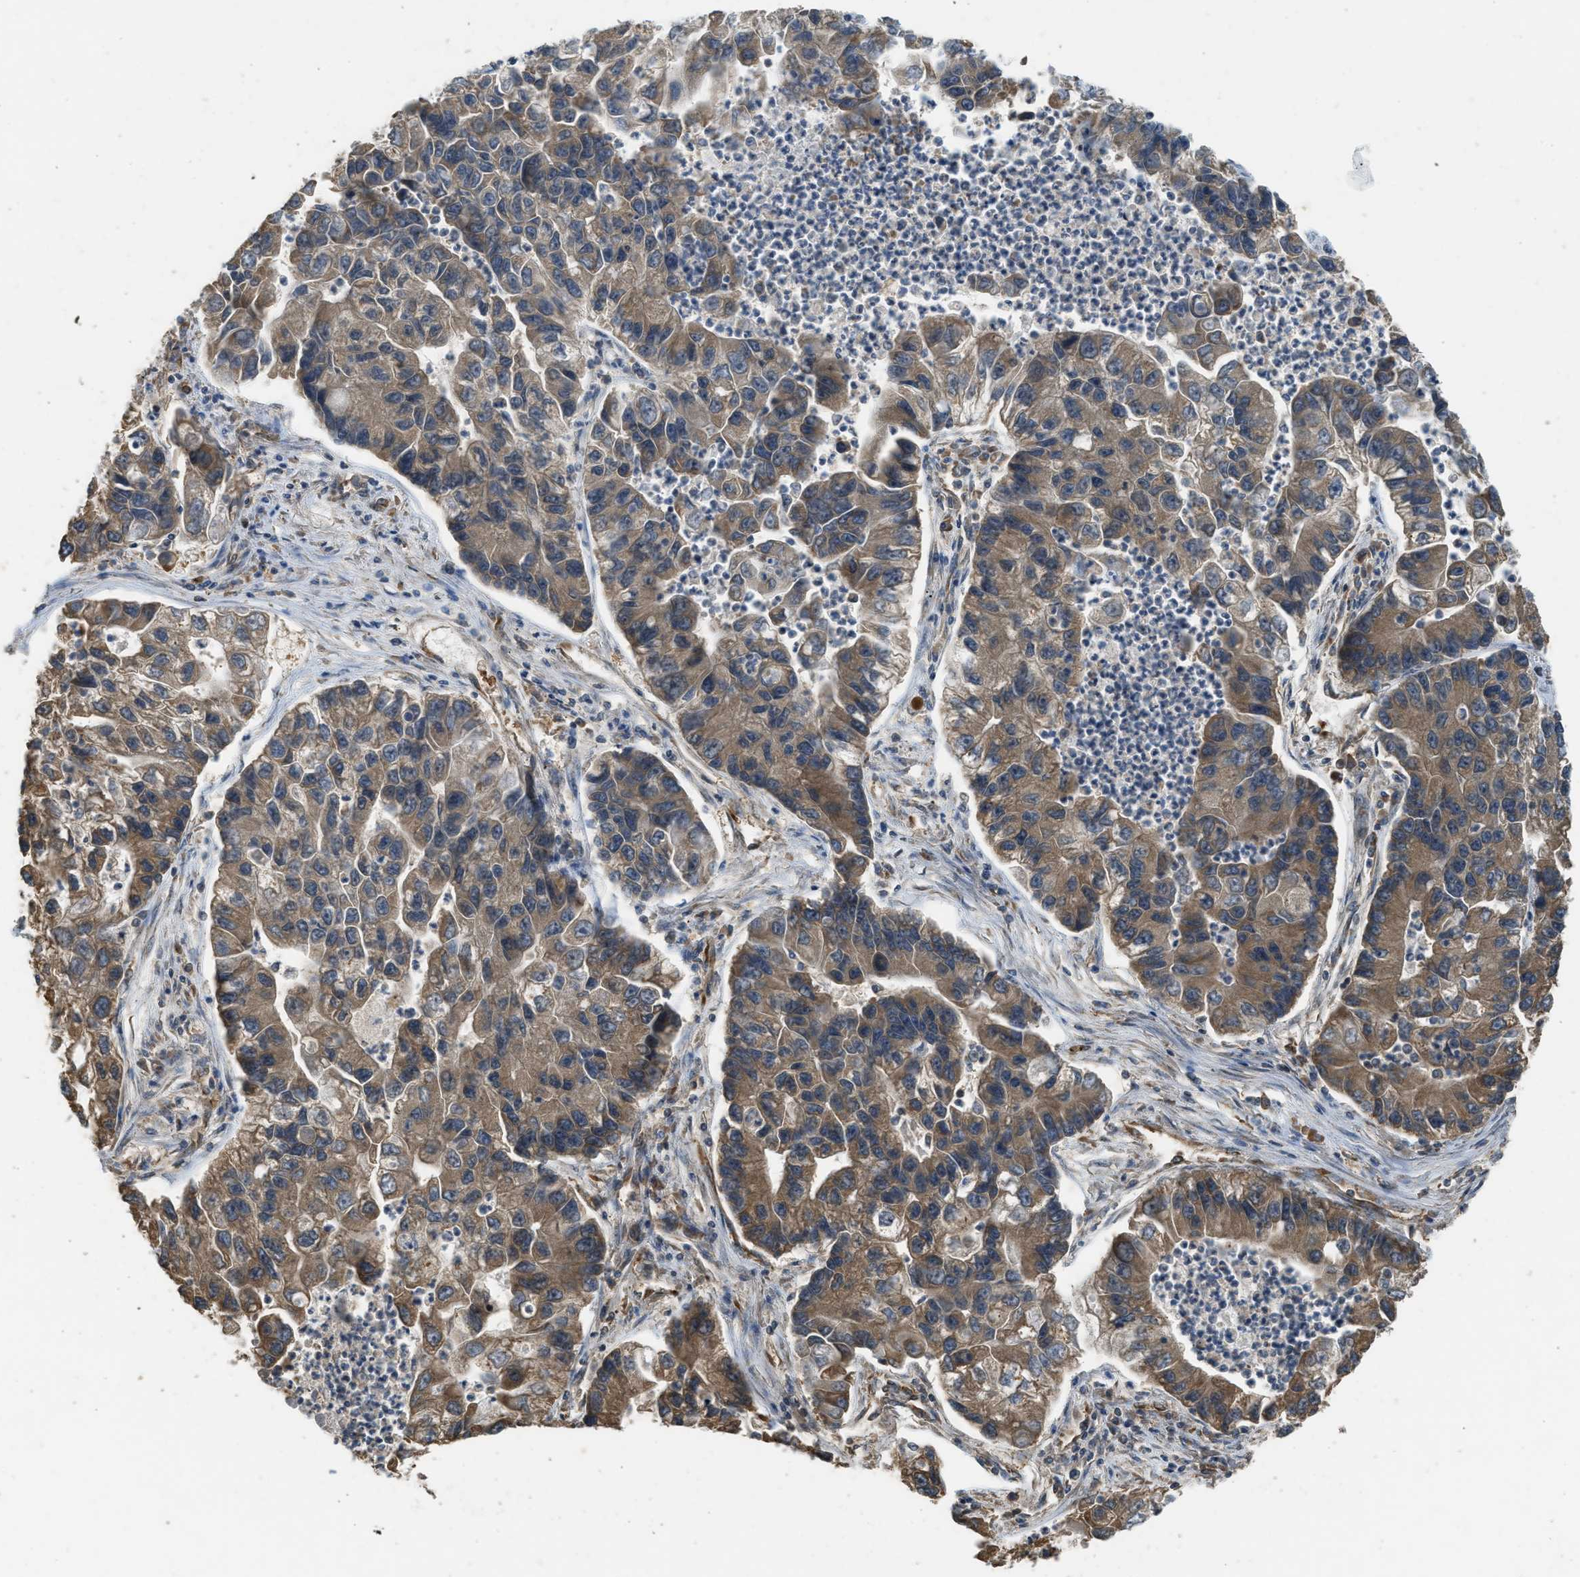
{"staining": {"intensity": "moderate", "quantity": ">75%", "location": "cytoplasmic/membranous"}, "tissue": "lung cancer", "cell_type": "Tumor cells", "image_type": "cancer", "snomed": [{"axis": "morphology", "description": "Adenocarcinoma, NOS"}, {"axis": "topography", "description": "Lung"}], "caption": "Human lung adenocarcinoma stained for a protein (brown) shows moderate cytoplasmic/membranous positive staining in approximately >75% of tumor cells.", "gene": "HIP1R", "patient": {"sex": "female", "age": 51}}